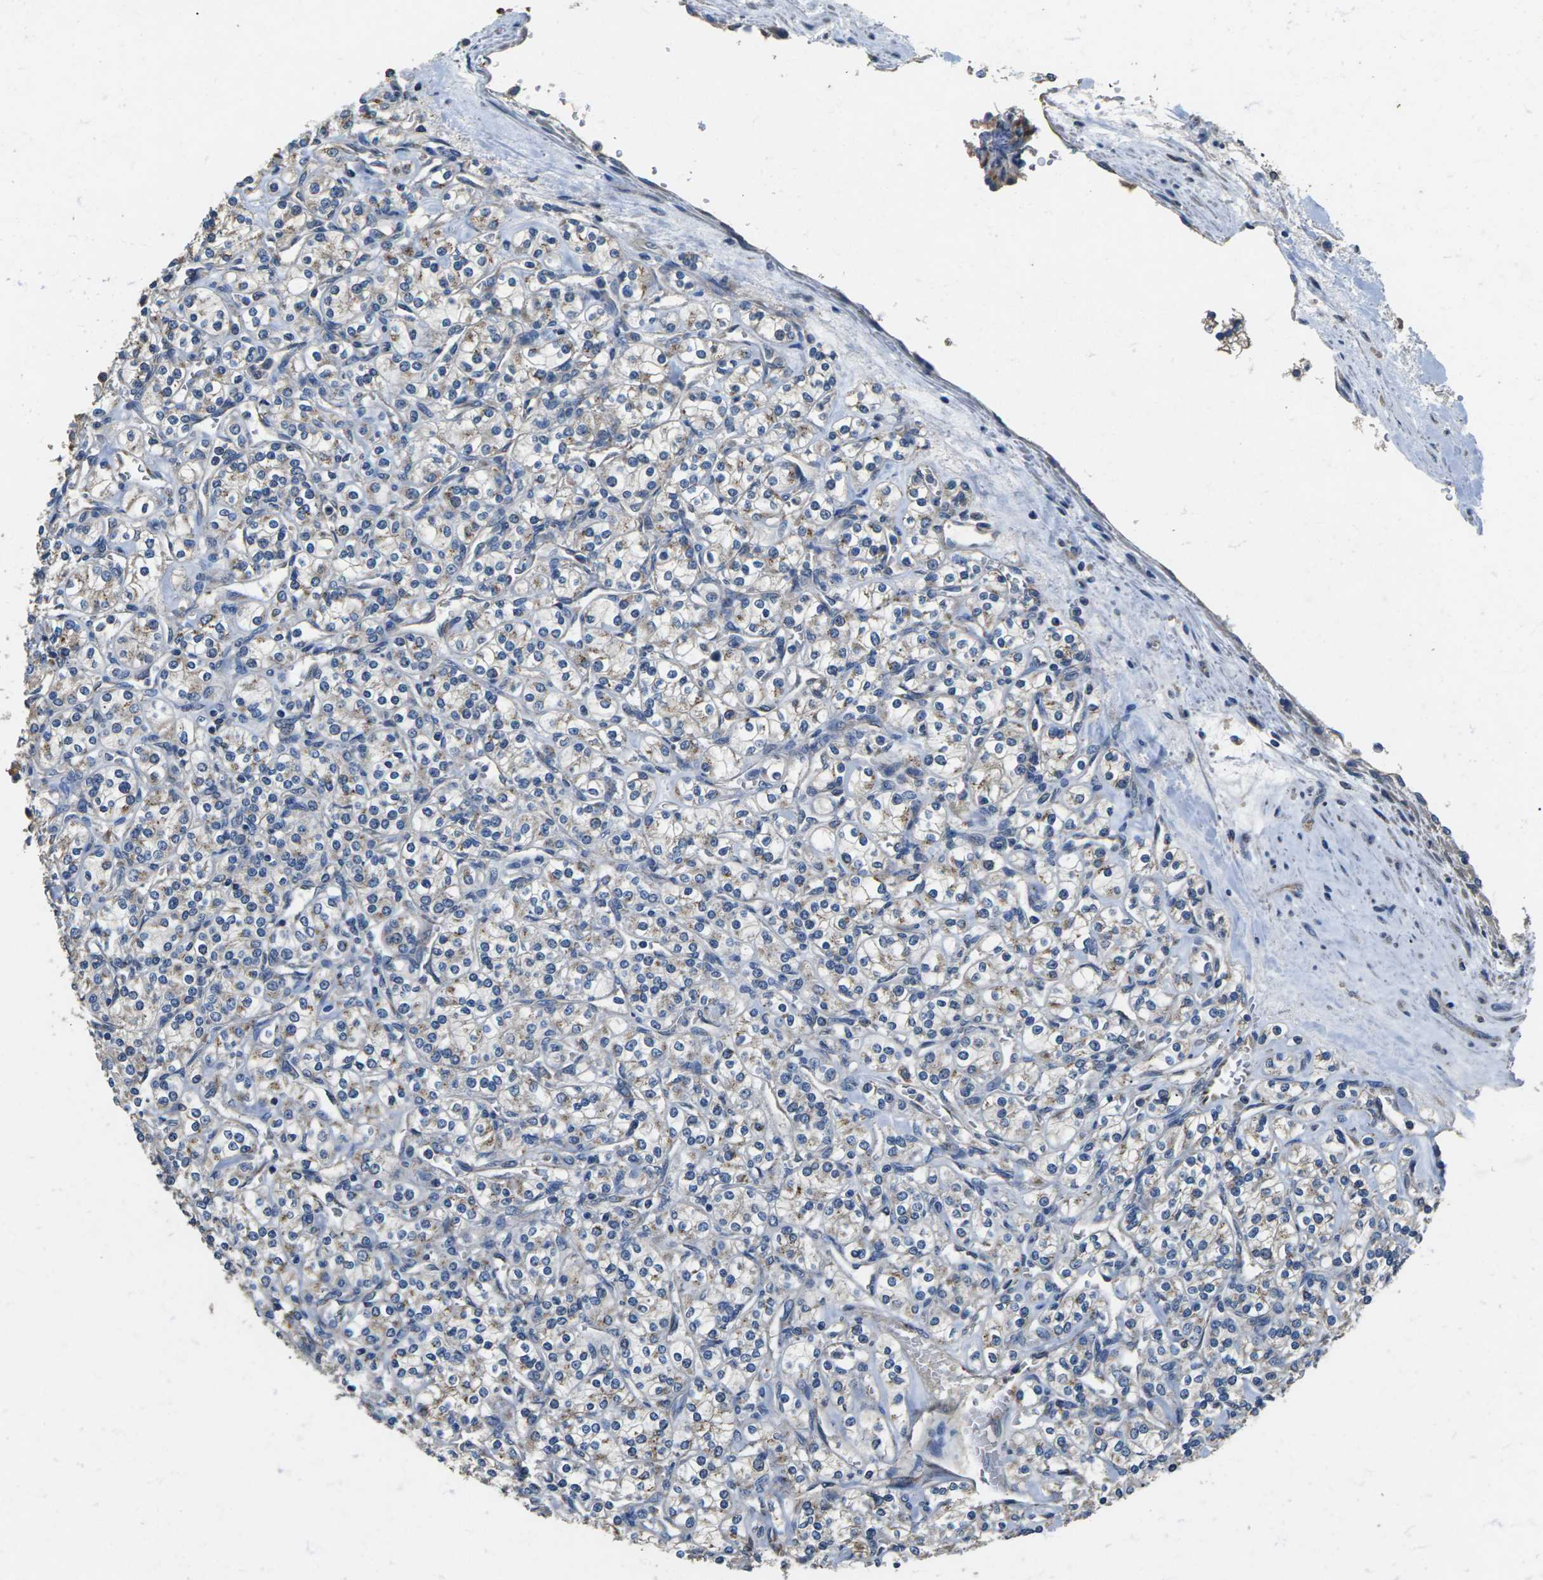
{"staining": {"intensity": "weak", "quantity": "<25%", "location": "cytoplasmic/membranous"}, "tissue": "renal cancer", "cell_type": "Tumor cells", "image_type": "cancer", "snomed": [{"axis": "morphology", "description": "Adenocarcinoma, NOS"}, {"axis": "topography", "description": "Kidney"}], "caption": "Protein analysis of renal cancer (adenocarcinoma) shows no significant expression in tumor cells.", "gene": "B4GAT1", "patient": {"sex": "male", "age": 77}}